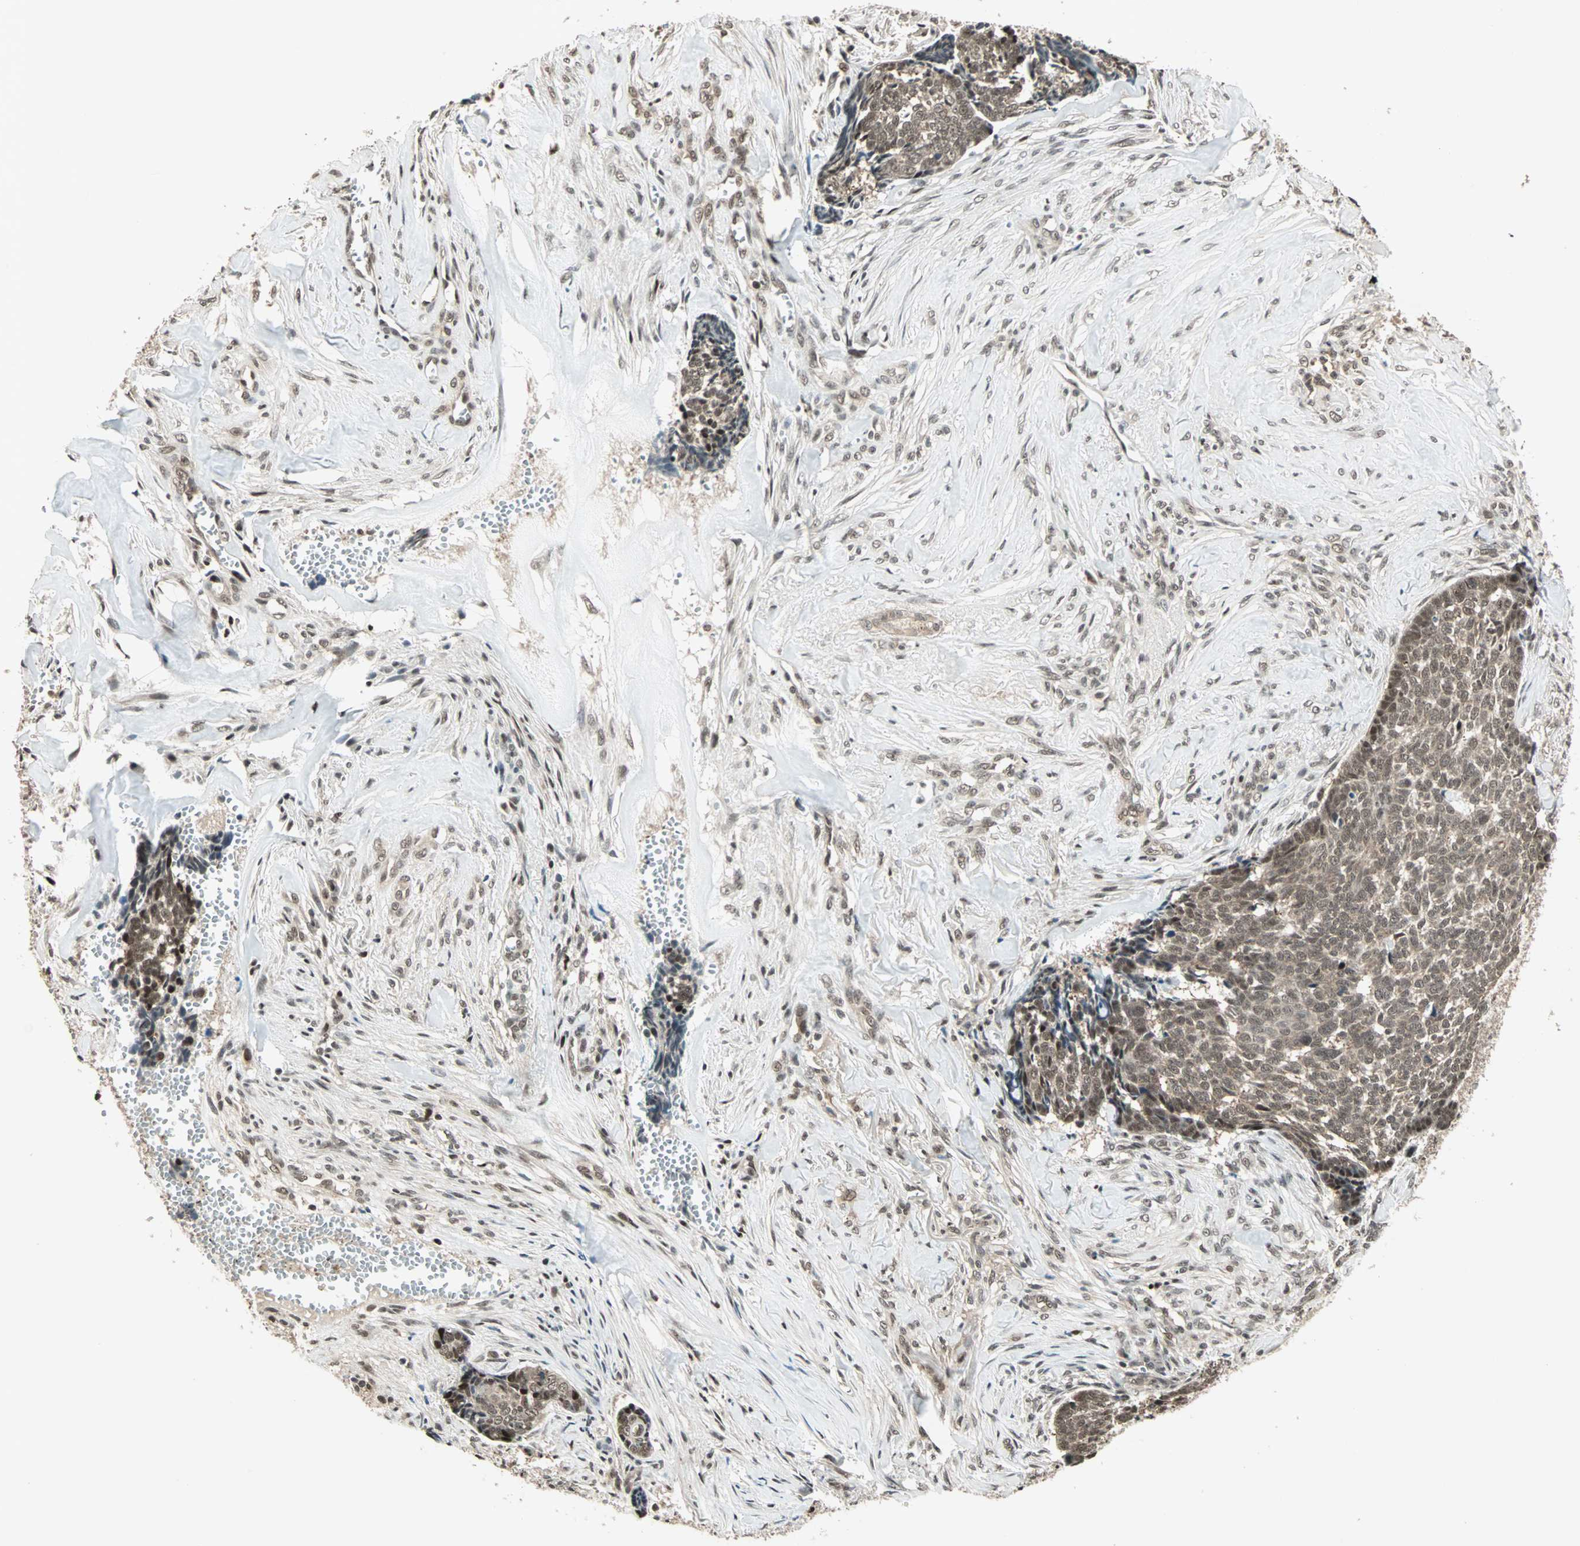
{"staining": {"intensity": "moderate", "quantity": ">75%", "location": "cytoplasmic/membranous,nuclear"}, "tissue": "skin cancer", "cell_type": "Tumor cells", "image_type": "cancer", "snomed": [{"axis": "morphology", "description": "Basal cell carcinoma"}, {"axis": "topography", "description": "Skin"}], "caption": "High-power microscopy captured an immunohistochemistry (IHC) image of skin cancer, revealing moderate cytoplasmic/membranous and nuclear positivity in about >75% of tumor cells. (Brightfield microscopy of DAB IHC at high magnification).", "gene": "ZNF44", "patient": {"sex": "male", "age": 84}}